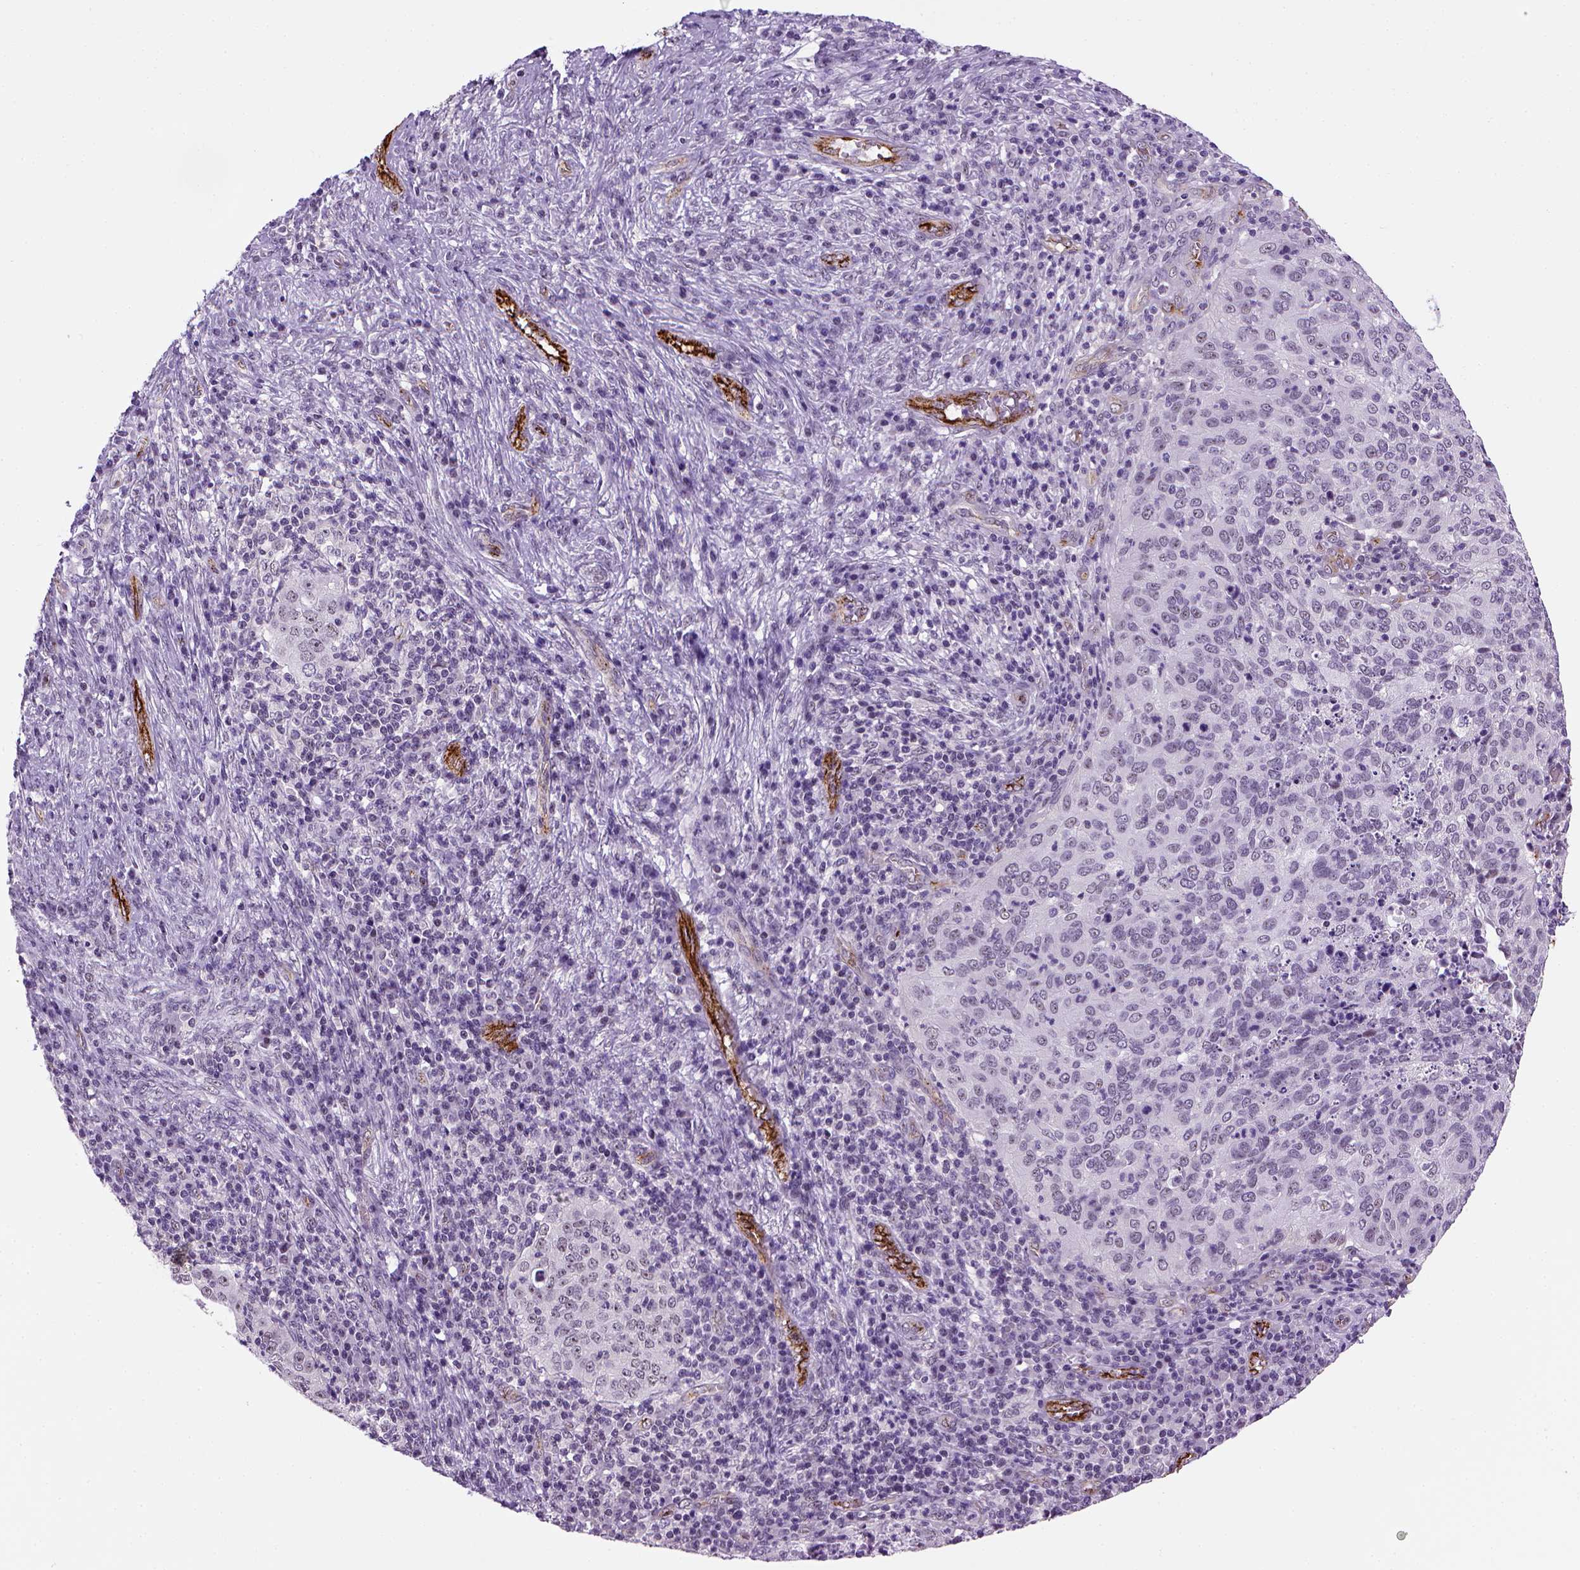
{"staining": {"intensity": "negative", "quantity": "none", "location": "none"}, "tissue": "cervical cancer", "cell_type": "Tumor cells", "image_type": "cancer", "snomed": [{"axis": "morphology", "description": "Squamous cell carcinoma, NOS"}, {"axis": "topography", "description": "Cervix"}], "caption": "Immunohistochemistry of cervical cancer shows no staining in tumor cells.", "gene": "VWF", "patient": {"sex": "female", "age": 39}}